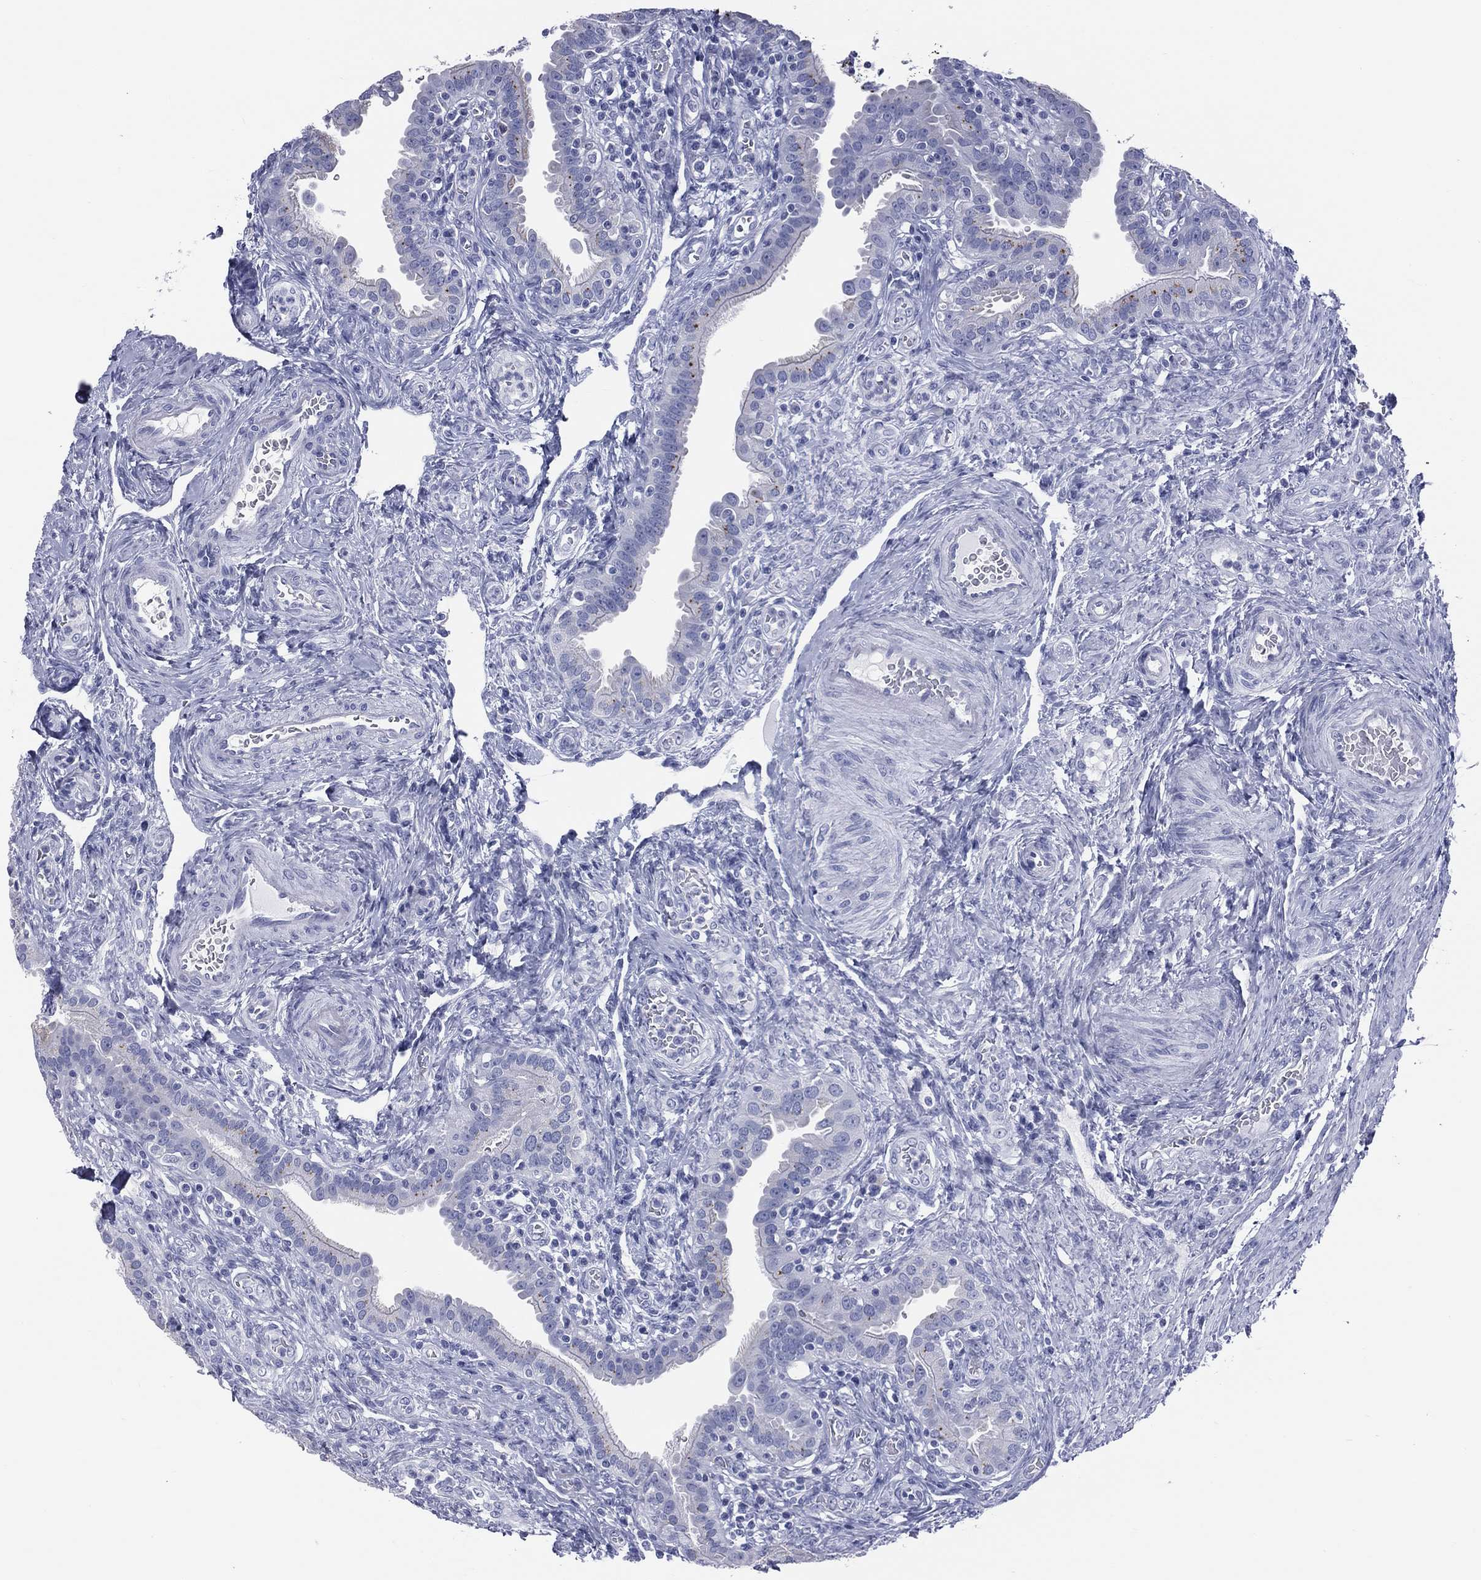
{"staining": {"intensity": "negative", "quantity": "none", "location": "none"}, "tissue": "fallopian tube", "cell_type": "Glandular cells", "image_type": "normal", "snomed": [{"axis": "morphology", "description": "Normal tissue, NOS"}, {"axis": "topography", "description": "Fallopian tube"}], "caption": "An immunohistochemistry (IHC) histopathology image of normal fallopian tube is shown. There is no staining in glandular cells of fallopian tube. Brightfield microscopy of immunohistochemistry (IHC) stained with DAB (brown) and hematoxylin (blue), captured at high magnification.", "gene": "MLN", "patient": {"sex": "female", "age": 41}}